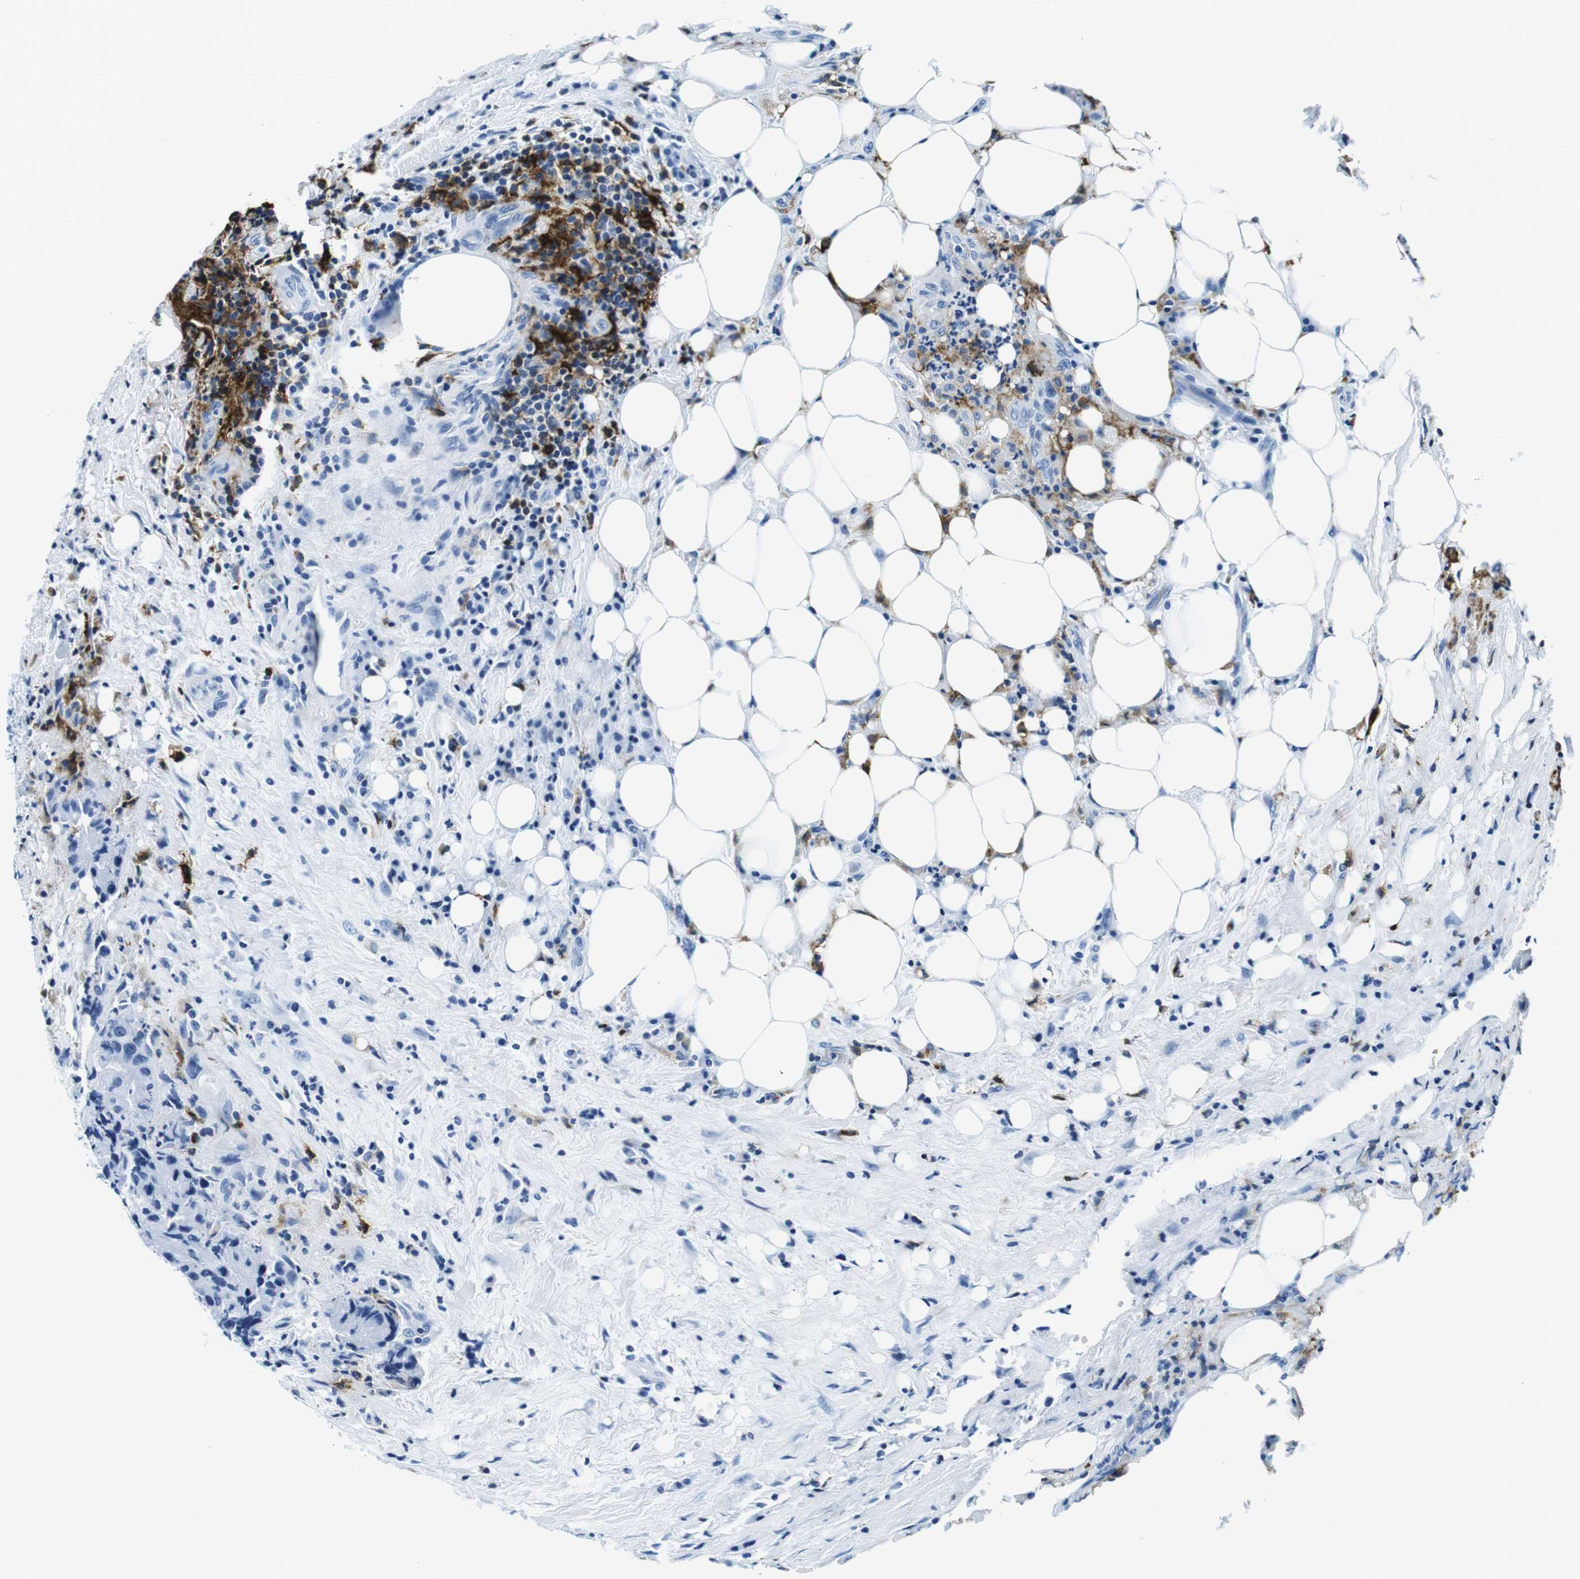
{"staining": {"intensity": "negative", "quantity": "none", "location": "none"}, "tissue": "colorectal cancer", "cell_type": "Tumor cells", "image_type": "cancer", "snomed": [{"axis": "morphology", "description": "Adenocarcinoma, NOS"}, {"axis": "topography", "description": "Colon"}], "caption": "Protein analysis of colorectal adenocarcinoma exhibits no significant expression in tumor cells.", "gene": "HLA-DRB1", "patient": {"sex": "male", "age": 71}}